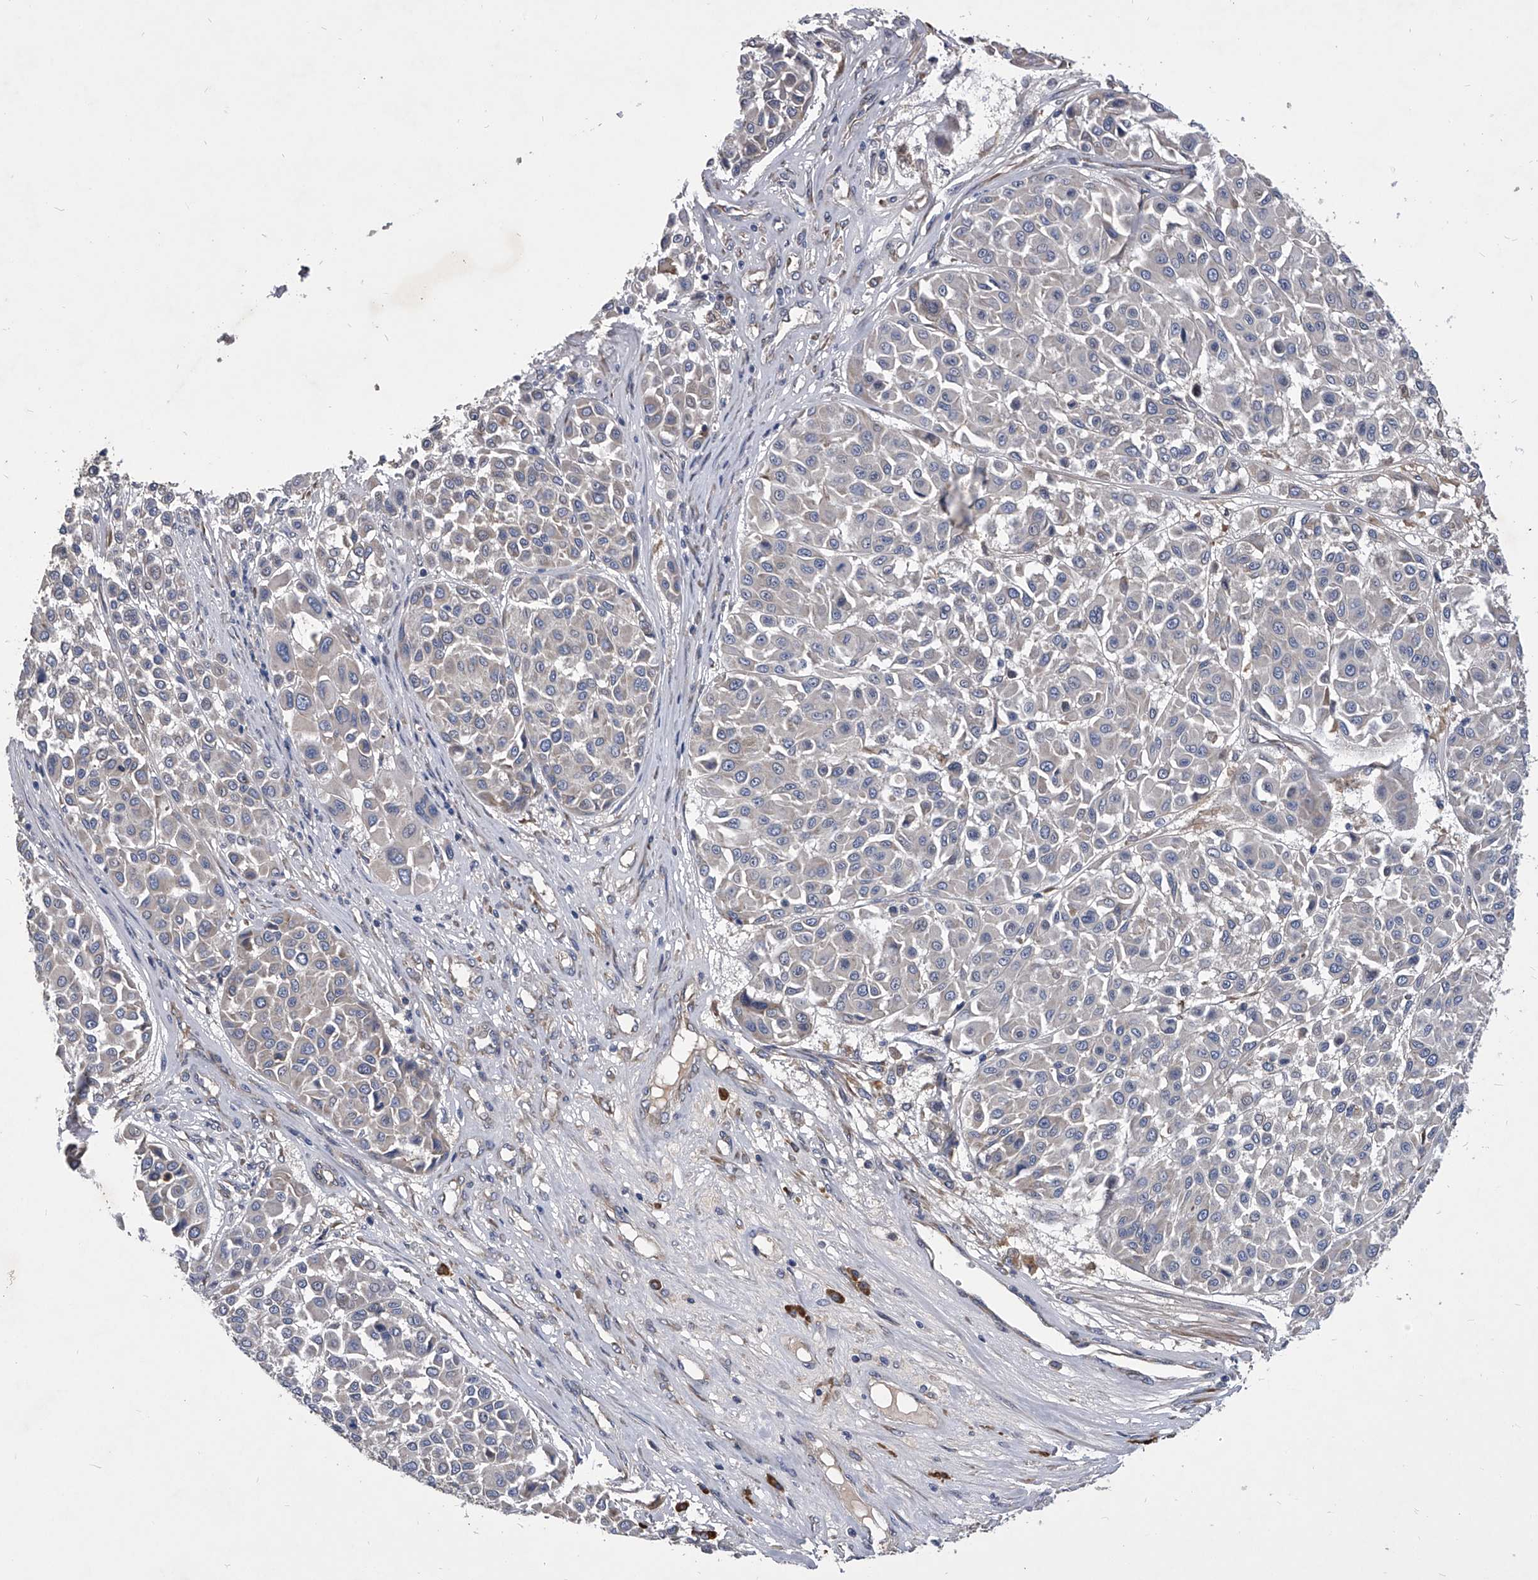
{"staining": {"intensity": "negative", "quantity": "none", "location": "none"}, "tissue": "melanoma", "cell_type": "Tumor cells", "image_type": "cancer", "snomed": [{"axis": "morphology", "description": "Malignant melanoma, Metastatic site"}, {"axis": "topography", "description": "Soft tissue"}], "caption": "High power microscopy photomicrograph of an IHC photomicrograph of malignant melanoma (metastatic site), revealing no significant expression in tumor cells.", "gene": "CCR4", "patient": {"sex": "male", "age": 41}}